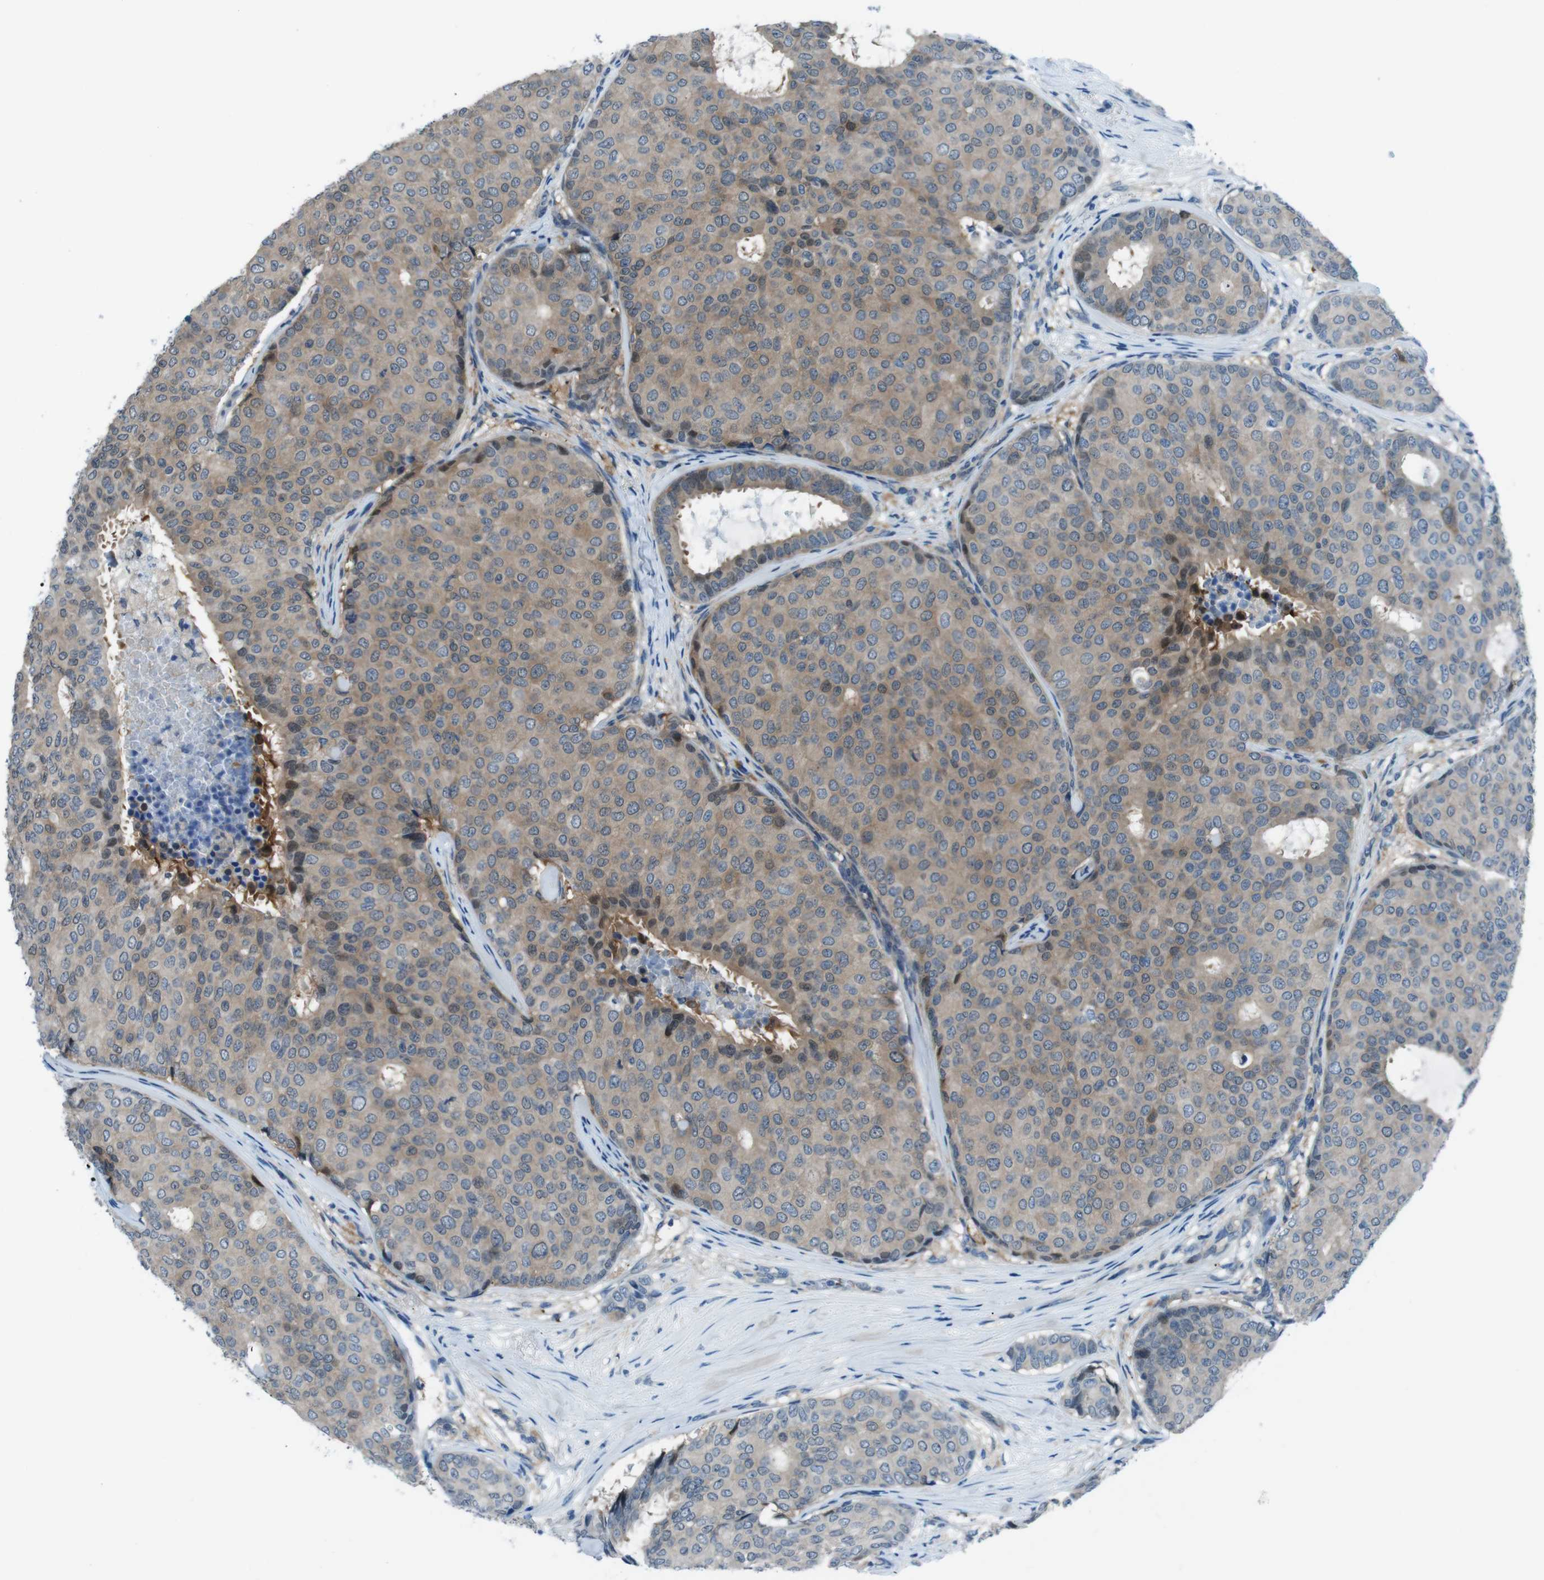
{"staining": {"intensity": "weak", "quantity": ">75%", "location": "cytoplasmic/membranous"}, "tissue": "breast cancer", "cell_type": "Tumor cells", "image_type": "cancer", "snomed": [{"axis": "morphology", "description": "Duct carcinoma"}, {"axis": "topography", "description": "Breast"}], "caption": "High-magnification brightfield microscopy of breast cancer stained with DAB (3,3'-diaminobenzidine) (brown) and counterstained with hematoxylin (blue). tumor cells exhibit weak cytoplasmic/membranous expression is identified in approximately>75% of cells.", "gene": "NANOS2", "patient": {"sex": "female", "age": 75}}